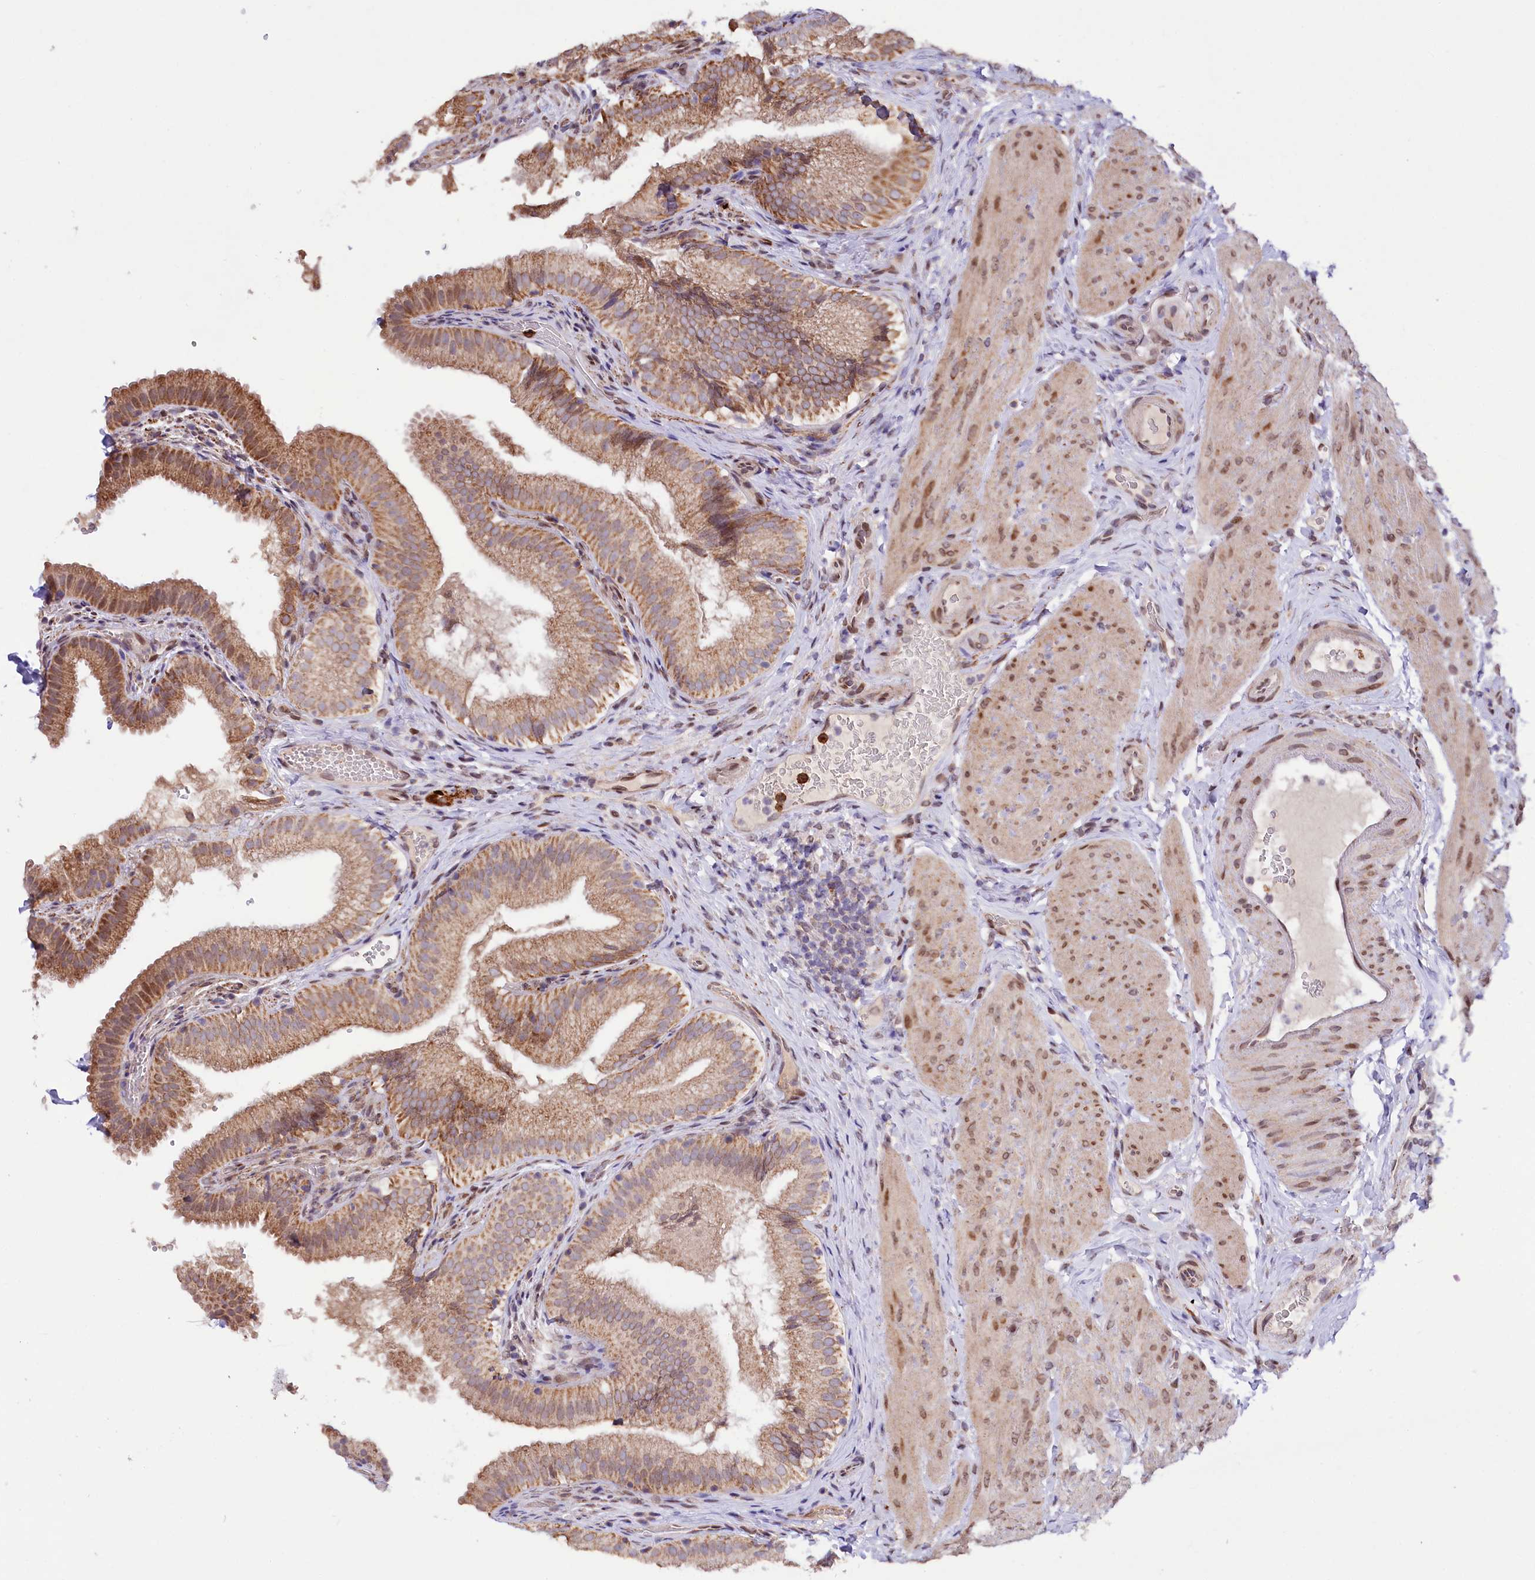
{"staining": {"intensity": "moderate", "quantity": ">75%", "location": "cytoplasmic/membranous"}, "tissue": "gallbladder", "cell_type": "Glandular cells", "image_type": "normal", "snomed": [{"axis": "morphology", "description": "Normal tissue, NOS"}, {"axis": "topography", "description": "Gallbladder"}], "caption": "High-magnification brightfield microscopy of normal gallbladder stained with DAB (3,3'-diaminobenzidine) (brown) and counterstained with hematoxylin (blue). glandular cells exhibit moderate cytoplasmic/membranous staining is present in approximately>75% of cells.", "gene": "ZNF226", "patient": {"sex": "female", "age": 30}}